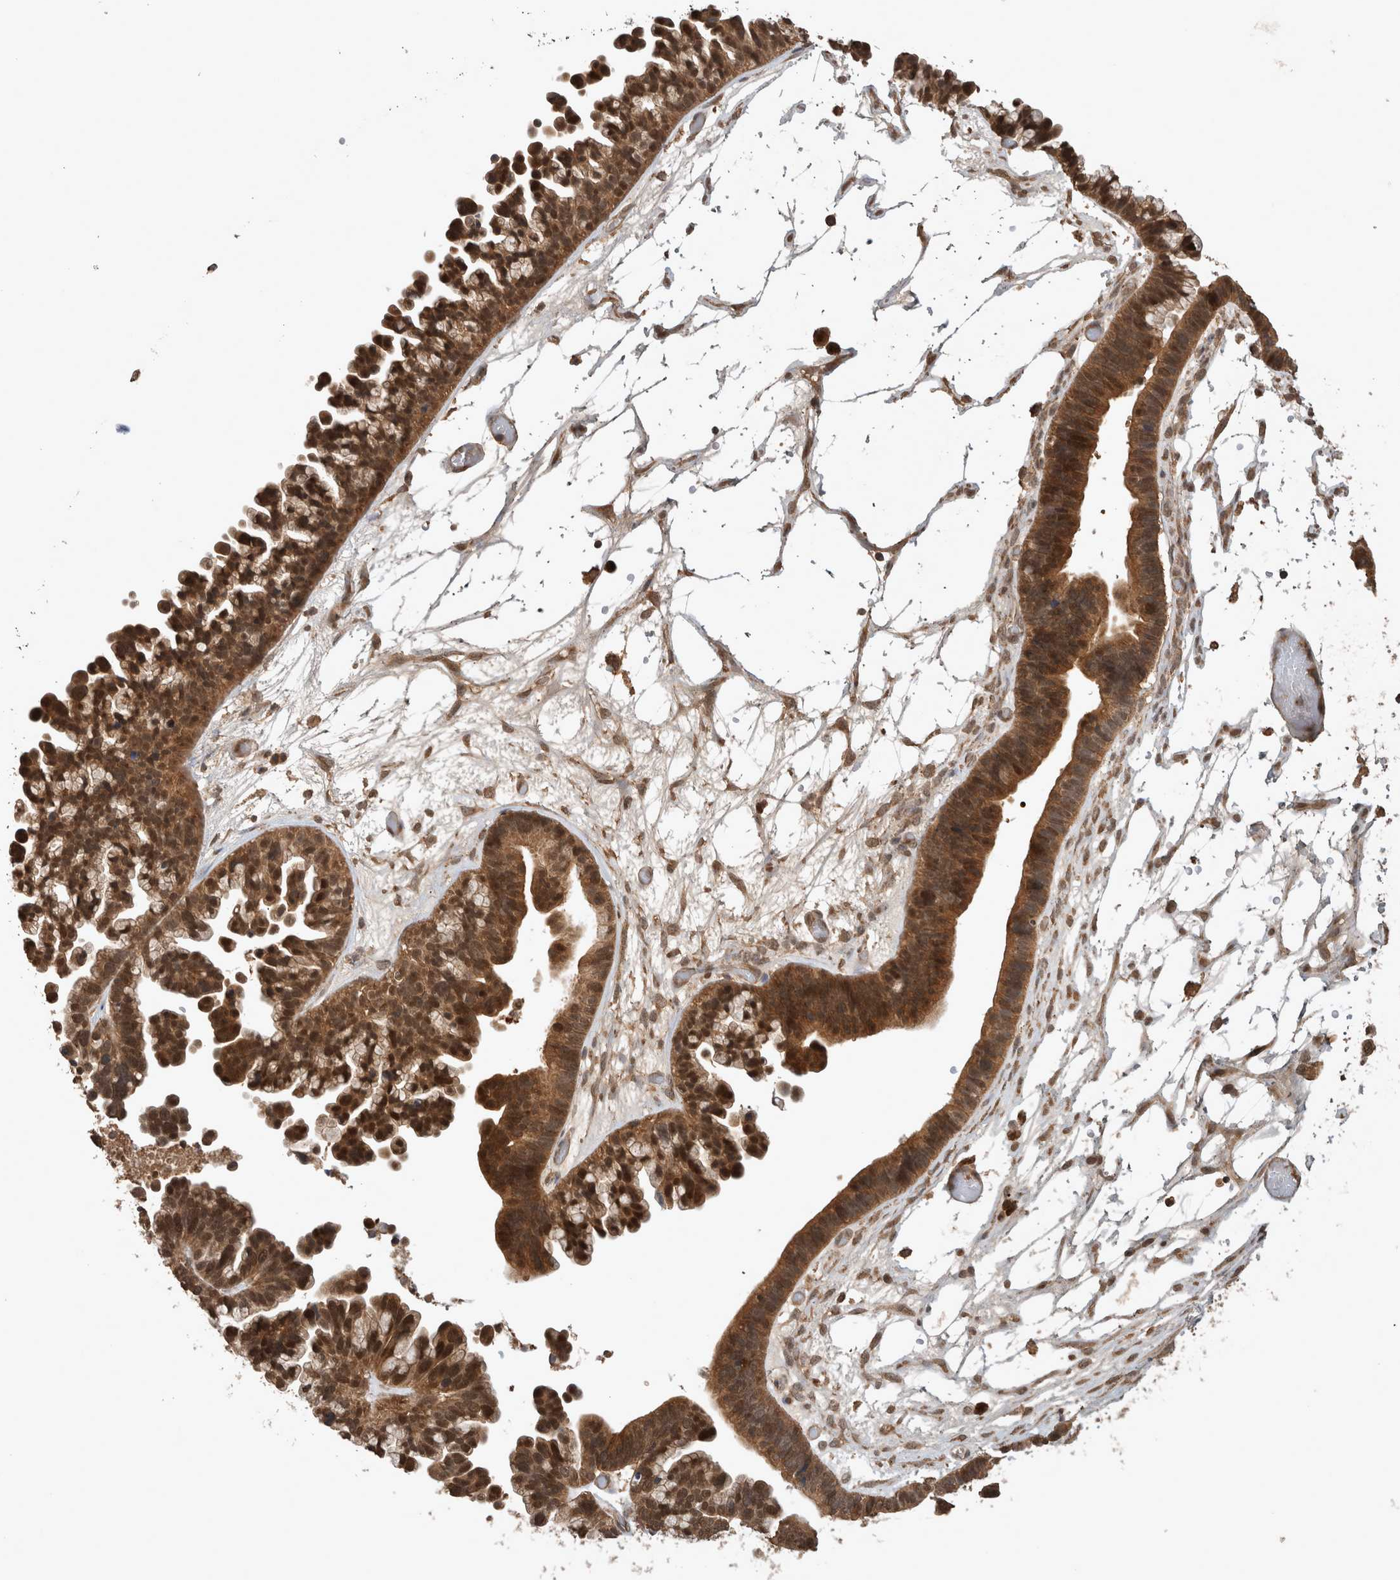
{"staining": {"intensity": "strong", "quantity": ">75%", "location": "cytoplasmic/membranous,nuclear"}, "tissue": "ovarian cancer", "cell_type": "Tumor cells", "image_type": "cancer", "snomed": [{"axis": "morphology", "description": "Cystadenocarcinoma, serous, NOS"}, {"axis": "topography", "description": "Ovary"}], "caption": "This is a photomicrograph of IHC staining of ovarian serous cystadenocarcinoma, which shows strong positivity in the cytoplasmic/membranous and nuclear of tumor cells.", "gene": "OTUD7B", "patient": {"sex": "female", "age": 56}}